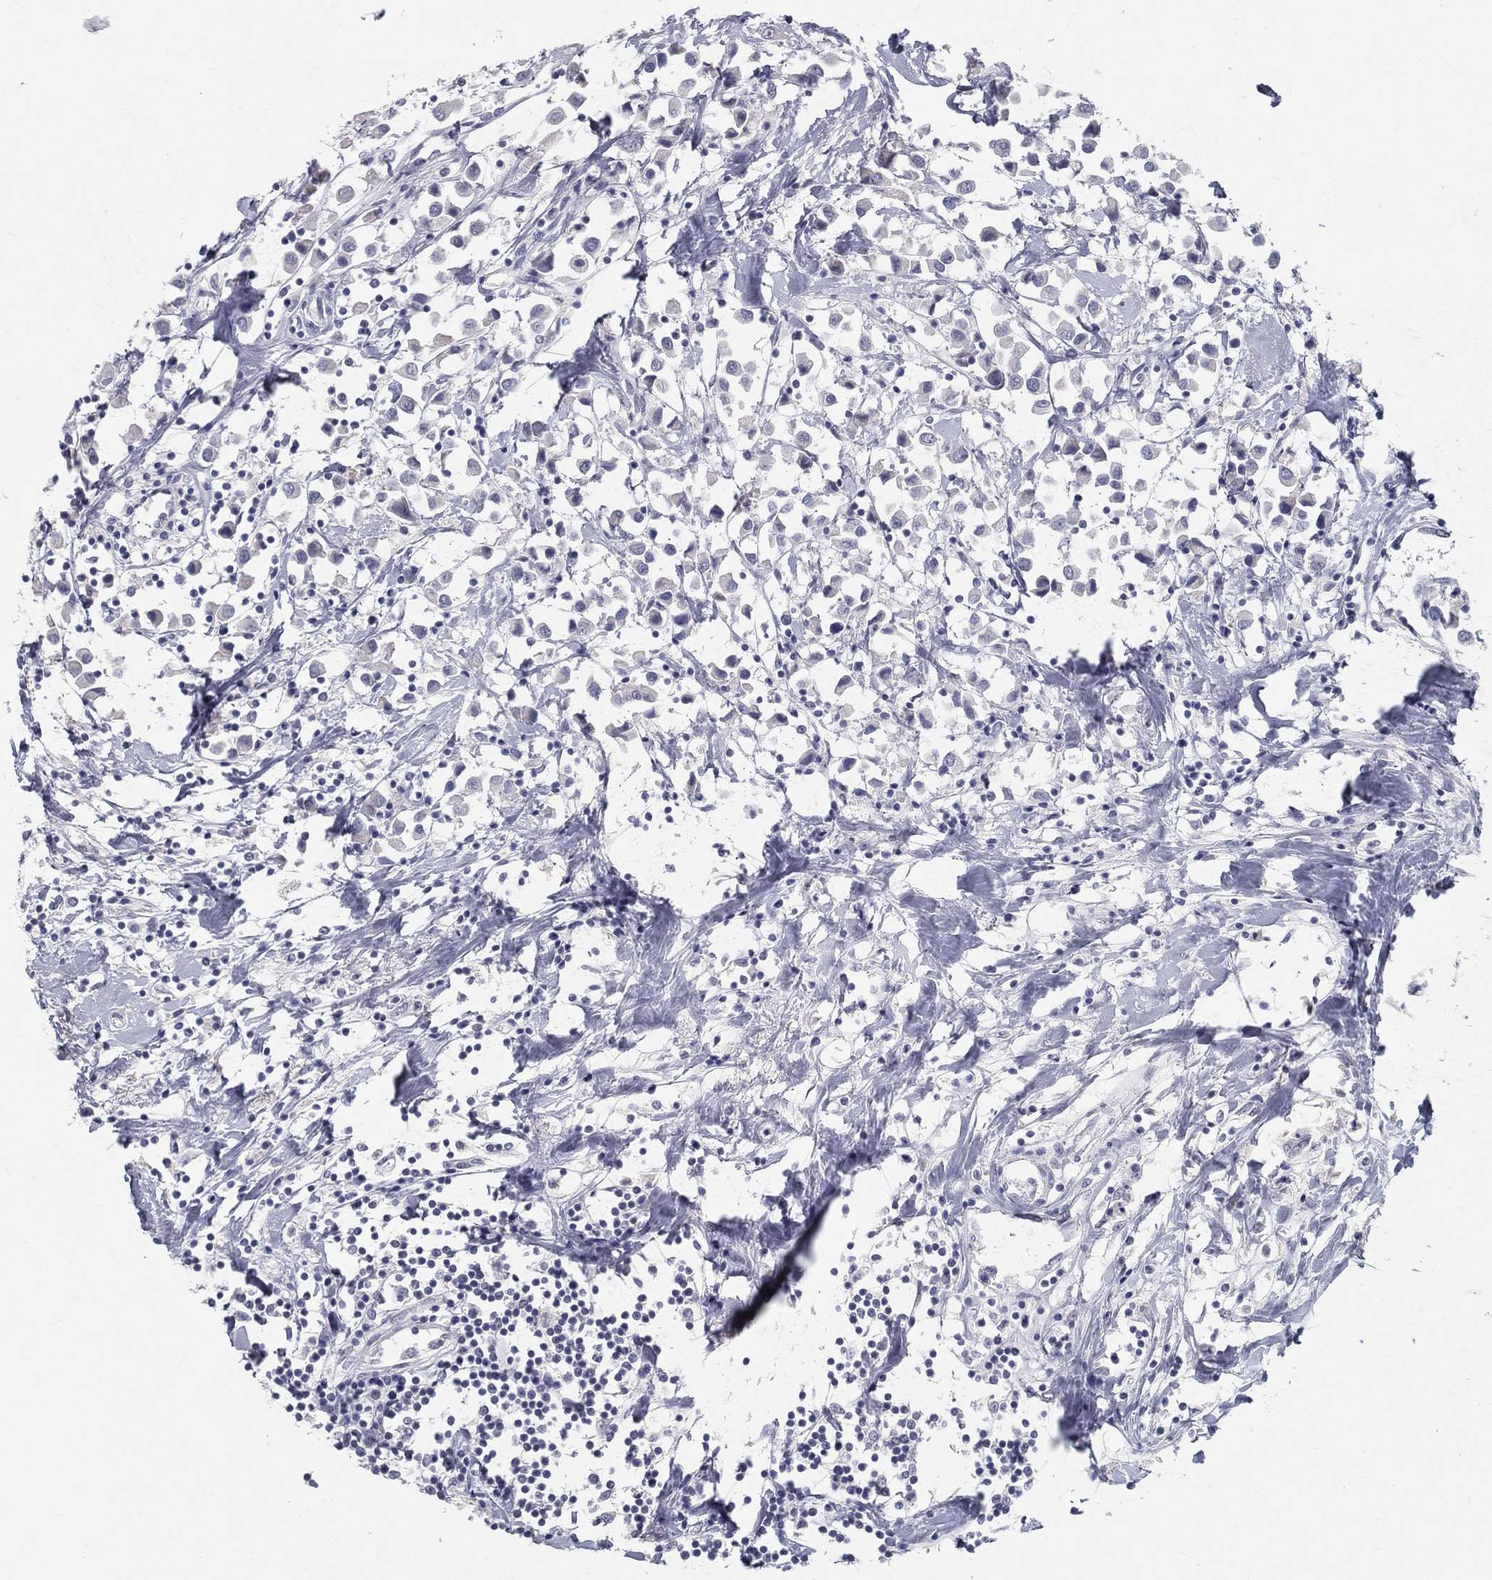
{"staining": {"intensity": "negative", "quantity": "none", "location": "none"}, "tissue": "breast cancer", "cell_type": "Tumor cells", "image_type": "cancer", "snomed": [{"axis": "morphology", "description": "Duct carcinoma"}, {"axis": "topography", "description": "Breast"}], "caption": "High power microscopy photomicrograph of an IHC photomicrograph of breast cancer, revealing no significant positivity in tumor cells.", "gene": "ACE2", "patient": {"sex": "female", "age": 61}}